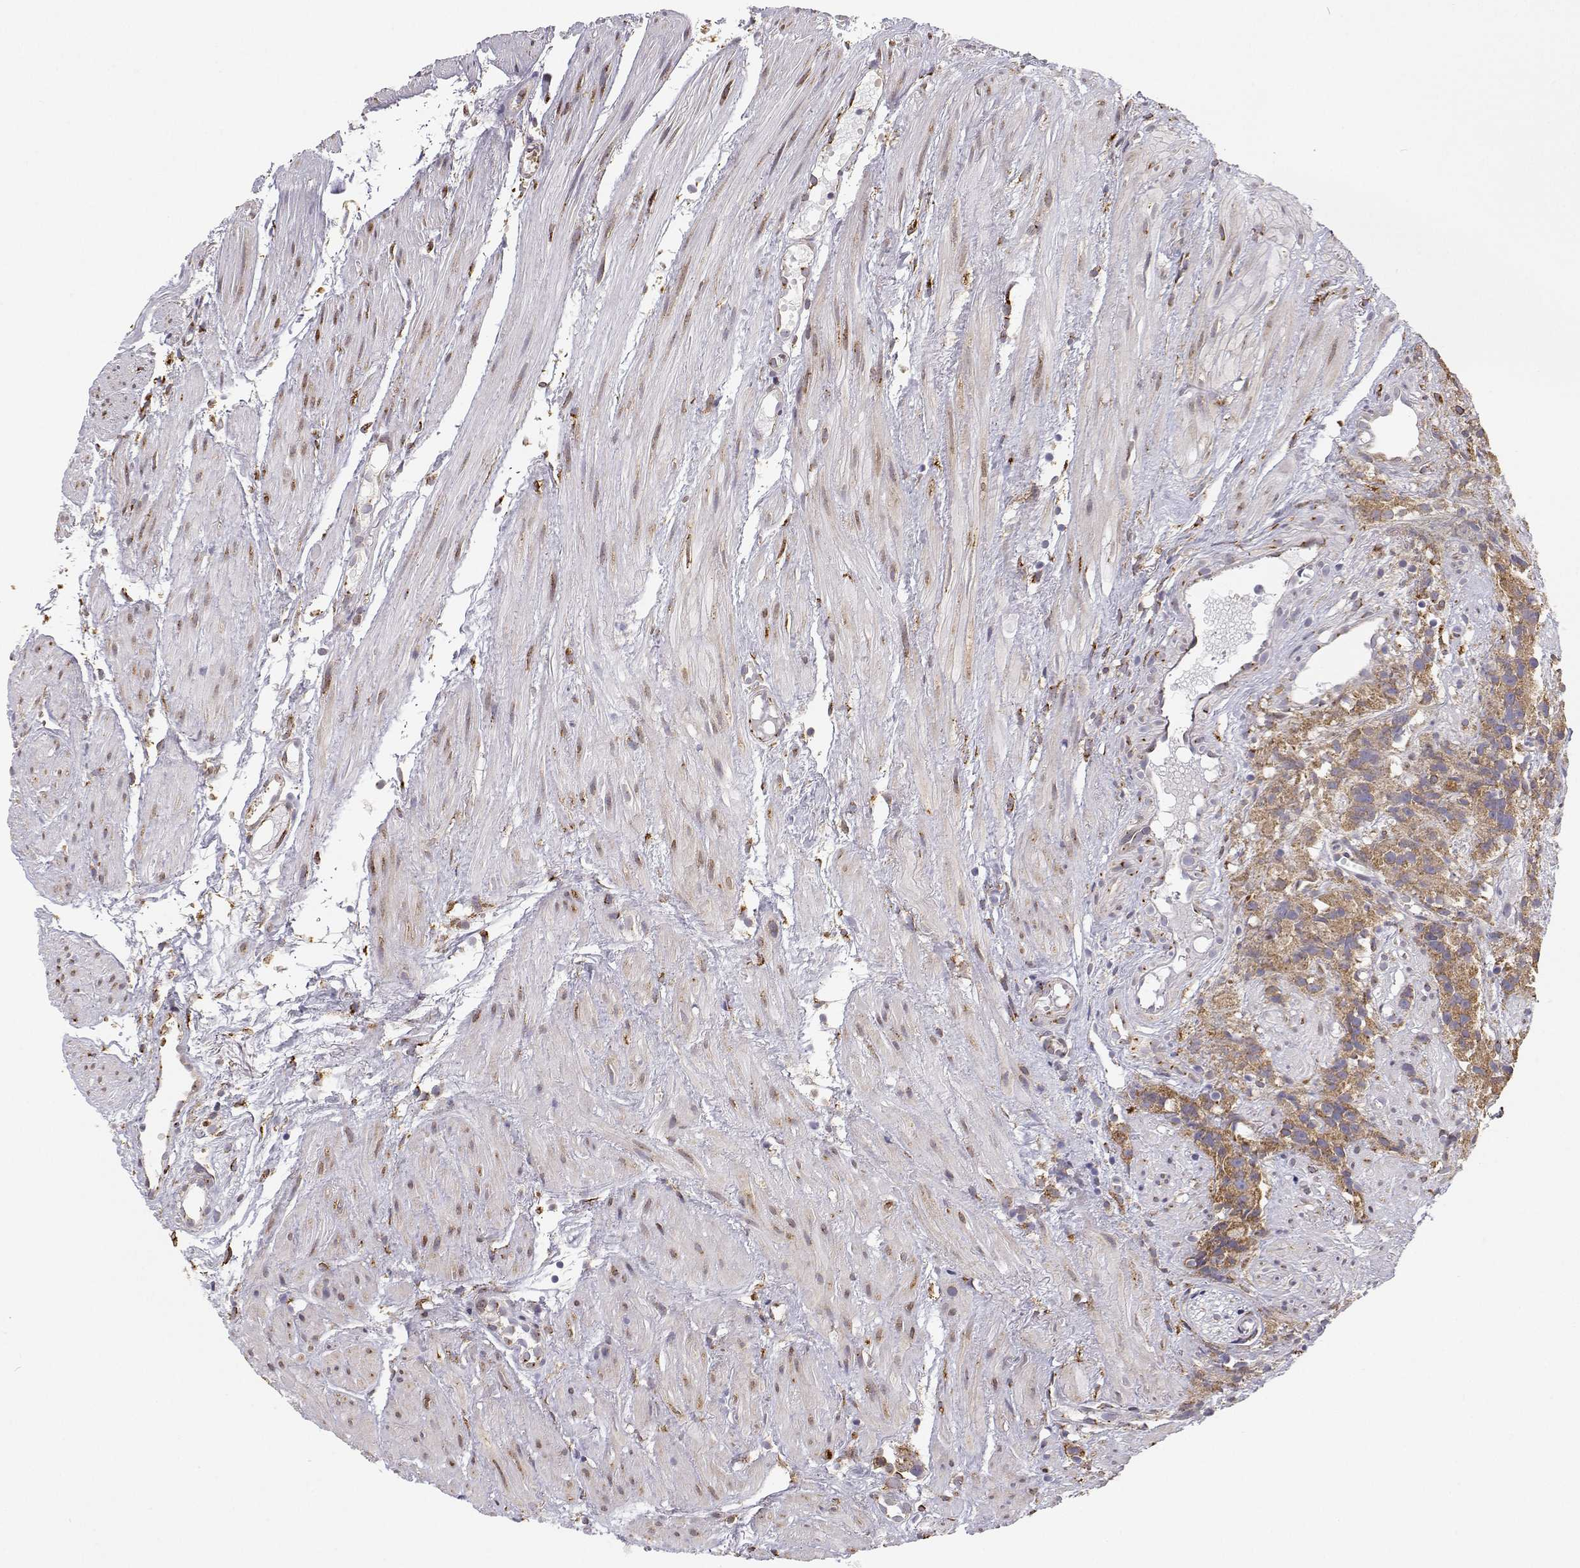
{"staining": {"intensity": "moderate", "quantity": ">75%", "location": "cytoplasmic/membranous"}, "tissue": "prostate cancer", "cell_type": "Tumor cells", "image_type": "cancer", "snomed": [{"axis": "morphology", "description": "Adenocarcinoma, High grade"}, {"axis": "topography", "description": "Prostate"}], "caption": "A photomicrograph showing moderate cytoplasmic/membranous positivity in approximately >75% of tumor cells in prostate cancer (high-grade adenocarcinoma), as visualized by brown immunohistochemical staining.", "gene": "STARD13", "patient": {"sex": "male", "age": 68}}